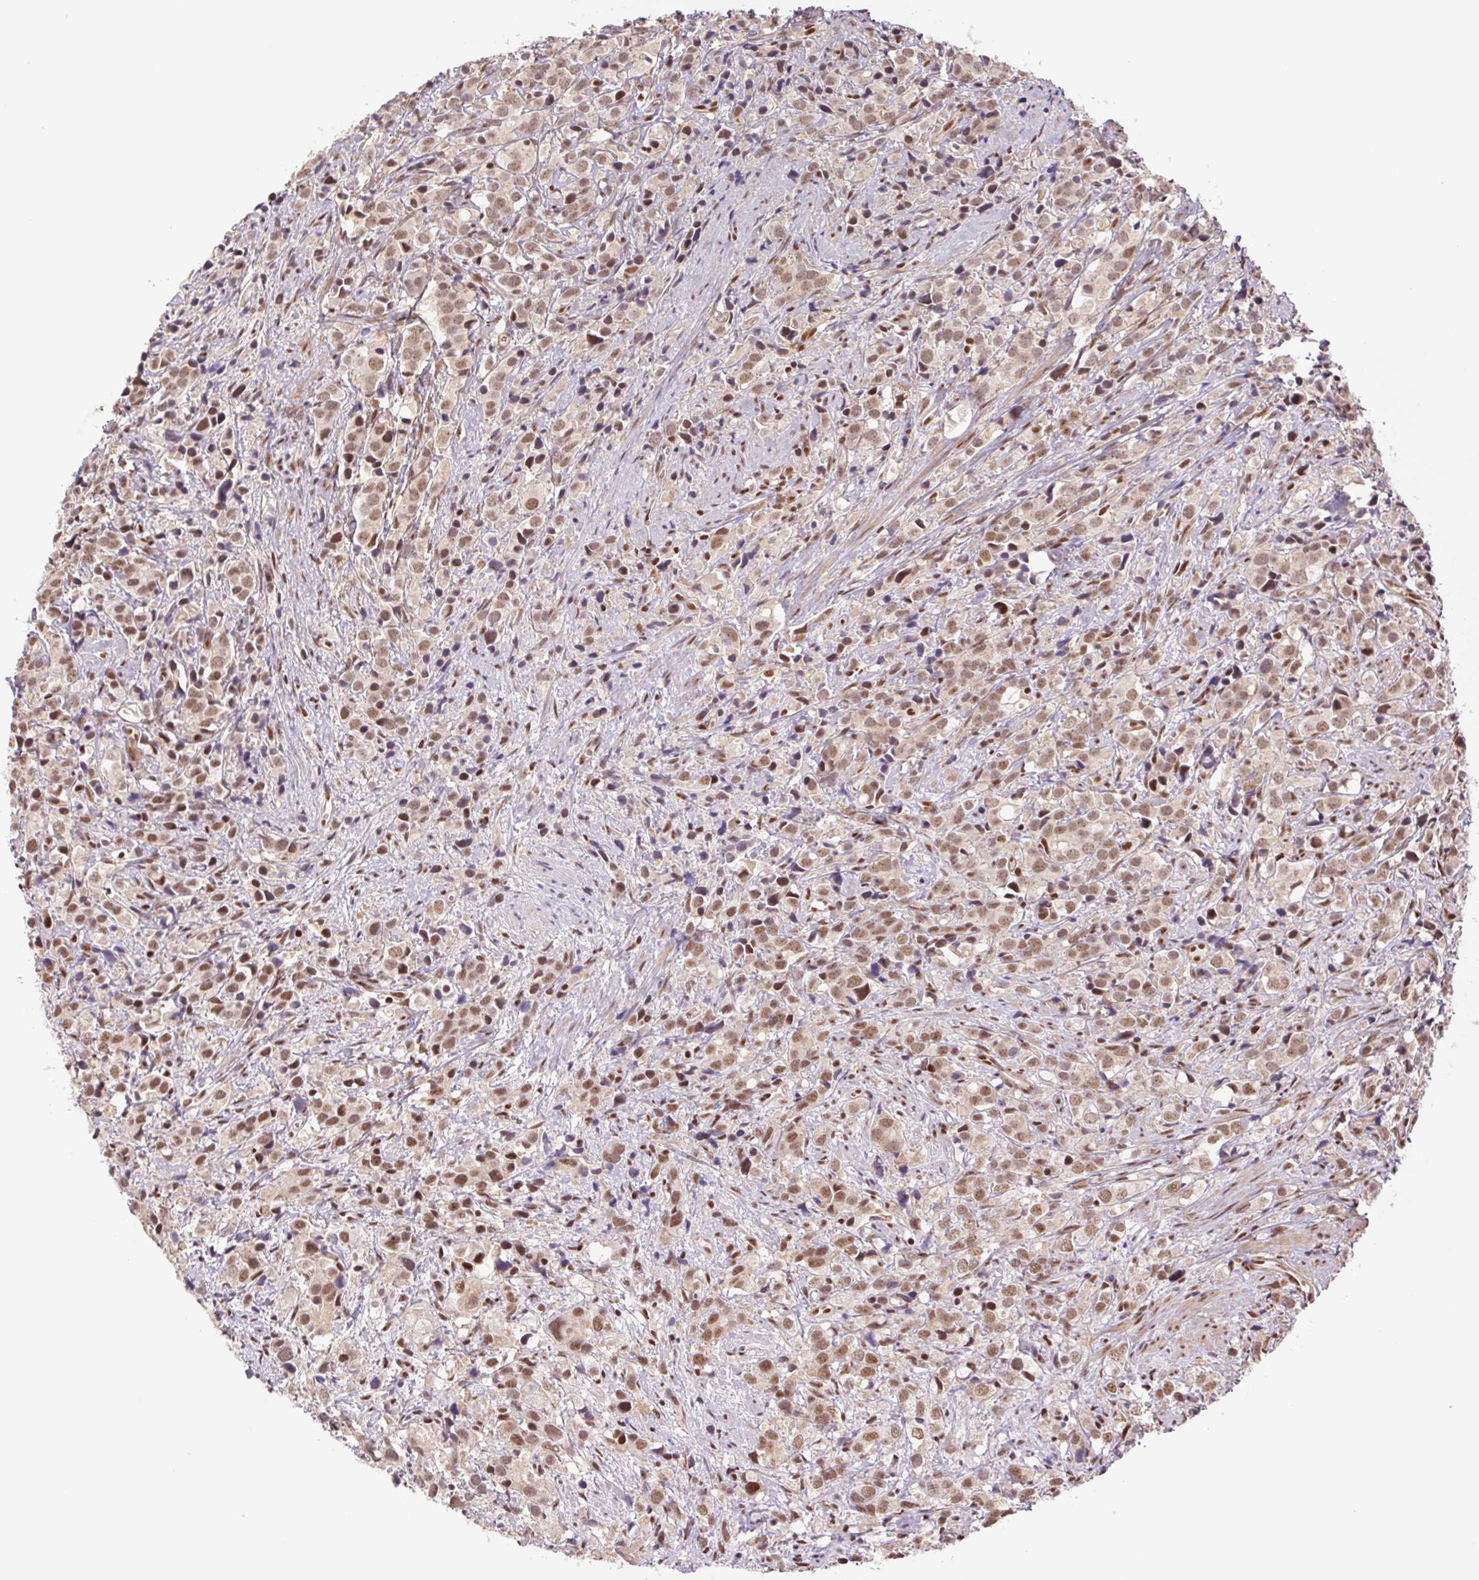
{"staining": {"intensity": "moderate", "quantity": ">75%", "location": "nuclear"}, "tissue": "prostate cancer", "cell_type": "Tumor cells", "image_type": "cancer", "snomed": [{"axis": "morphology", "description": "Adenocarcinoma, High grade"}, {"axis": "topography", "description": "Prostate"}], "caption": "Prostate cancer (adenocarcinoma (high-grade)) stained with a brown dye reveals moderate nuclear positive expression in about >75% of tumor cells.", "gene": "CWC25", "patient": {"sex": "male", "age": 86}}